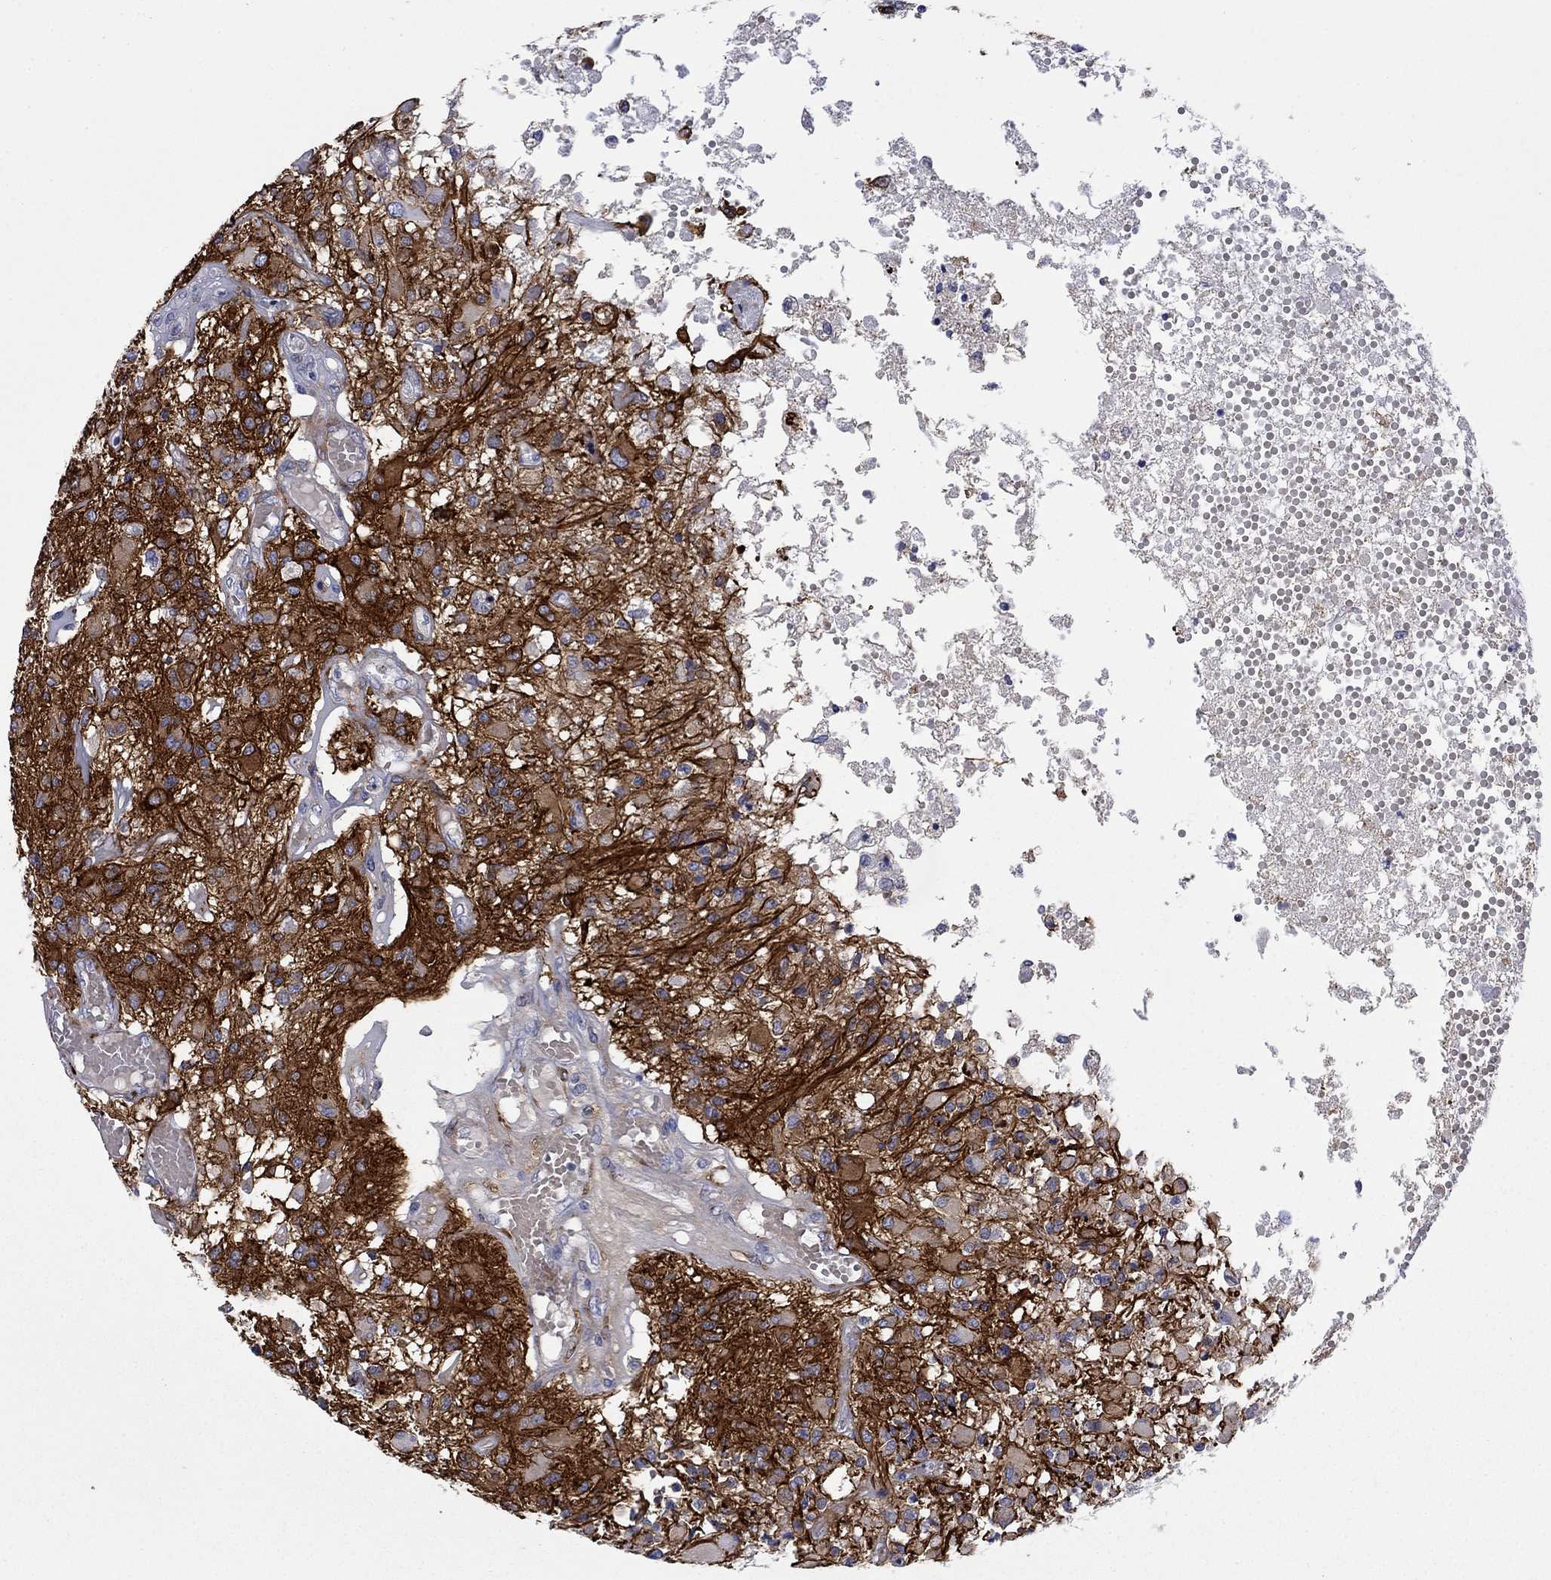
{"staining": {"intensity": "strong", "quantity": ">75%", "location": "cytoplasmic/membranous"}, "tissue": "glioma", "cell_type": "Tumor cells", "image_type": "cancer", "snomed": [{"axis": "morphology", "description": "Glioma, malignant, High grade"}, {"axis": "topography", "description": "Brain"}], "caption": "Immunohistochemical staining of human glioma demonstrates high levels of strong cytoplasmic/membranous protein staining in approximately >75% of tumor cells. The staining was performed using DAB, with brown indicating positive protein expression. Nuclei are stained blue with hematoxylin.", "gene": "PTPRZ1", "patient": {"sex": "female", "age": 63}}